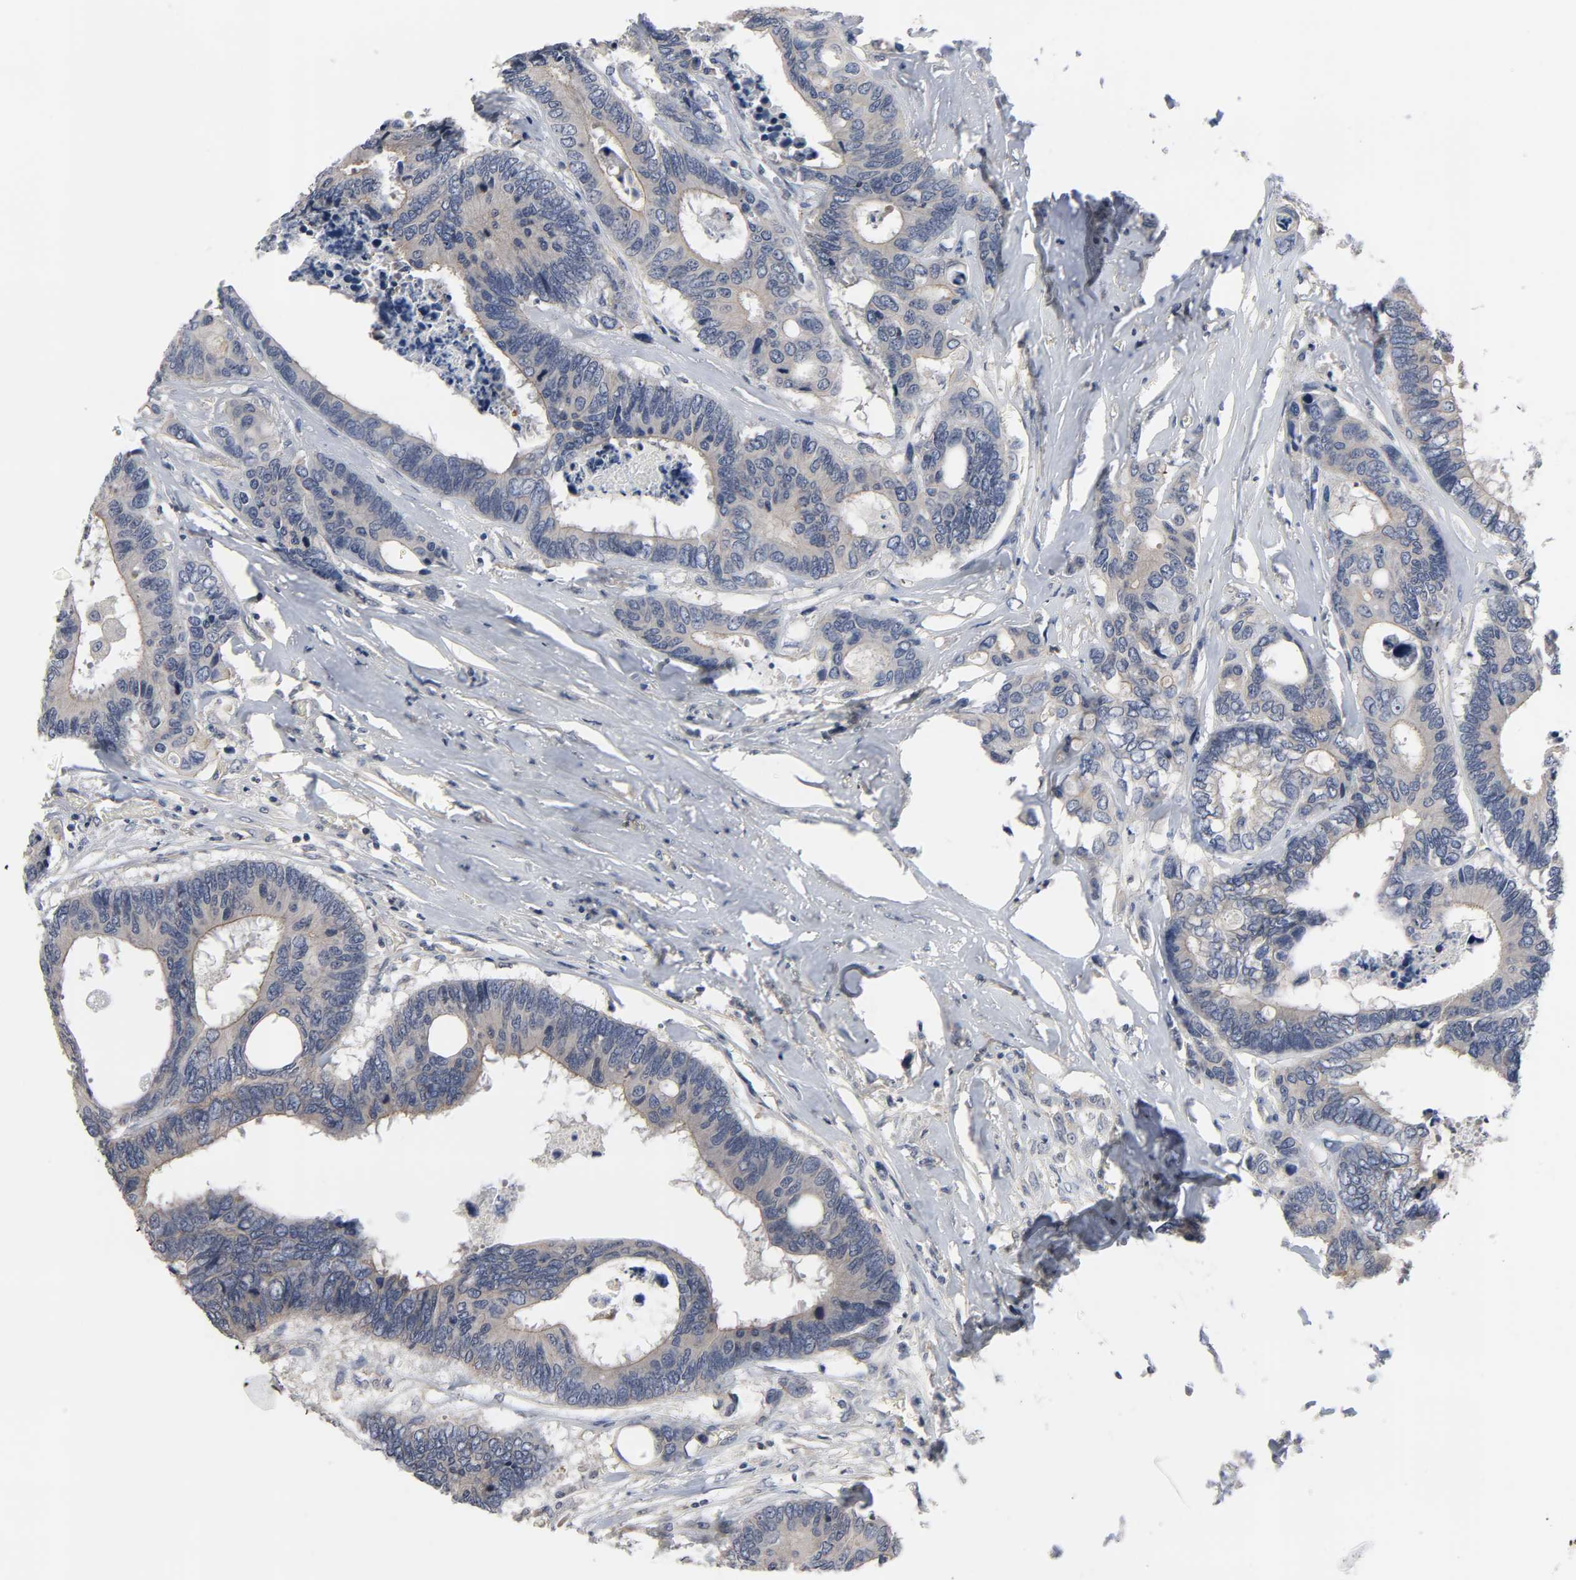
{"staining": {"intensity": "weak", "quantity": ">75%", "location": "cytoplasmic/membranous"}, "tissue": "colorectal cancer", "cell_type": "Tumor cells", "image_type": "cancer", "snomed": [{"axis": "morphology", "description": "Adenocarcinoma, NOS"}, {"axis": "topography", "description": "Rectum"}], "caption": "Brown immunohistochemical staining in human adenocarcinoma (colorectal) displays weak cytoplasmic/membranous expression in approximately >75% of tumor cells.", "gene": "DDX10", "patient": {"sex": "male", "age": 55}}